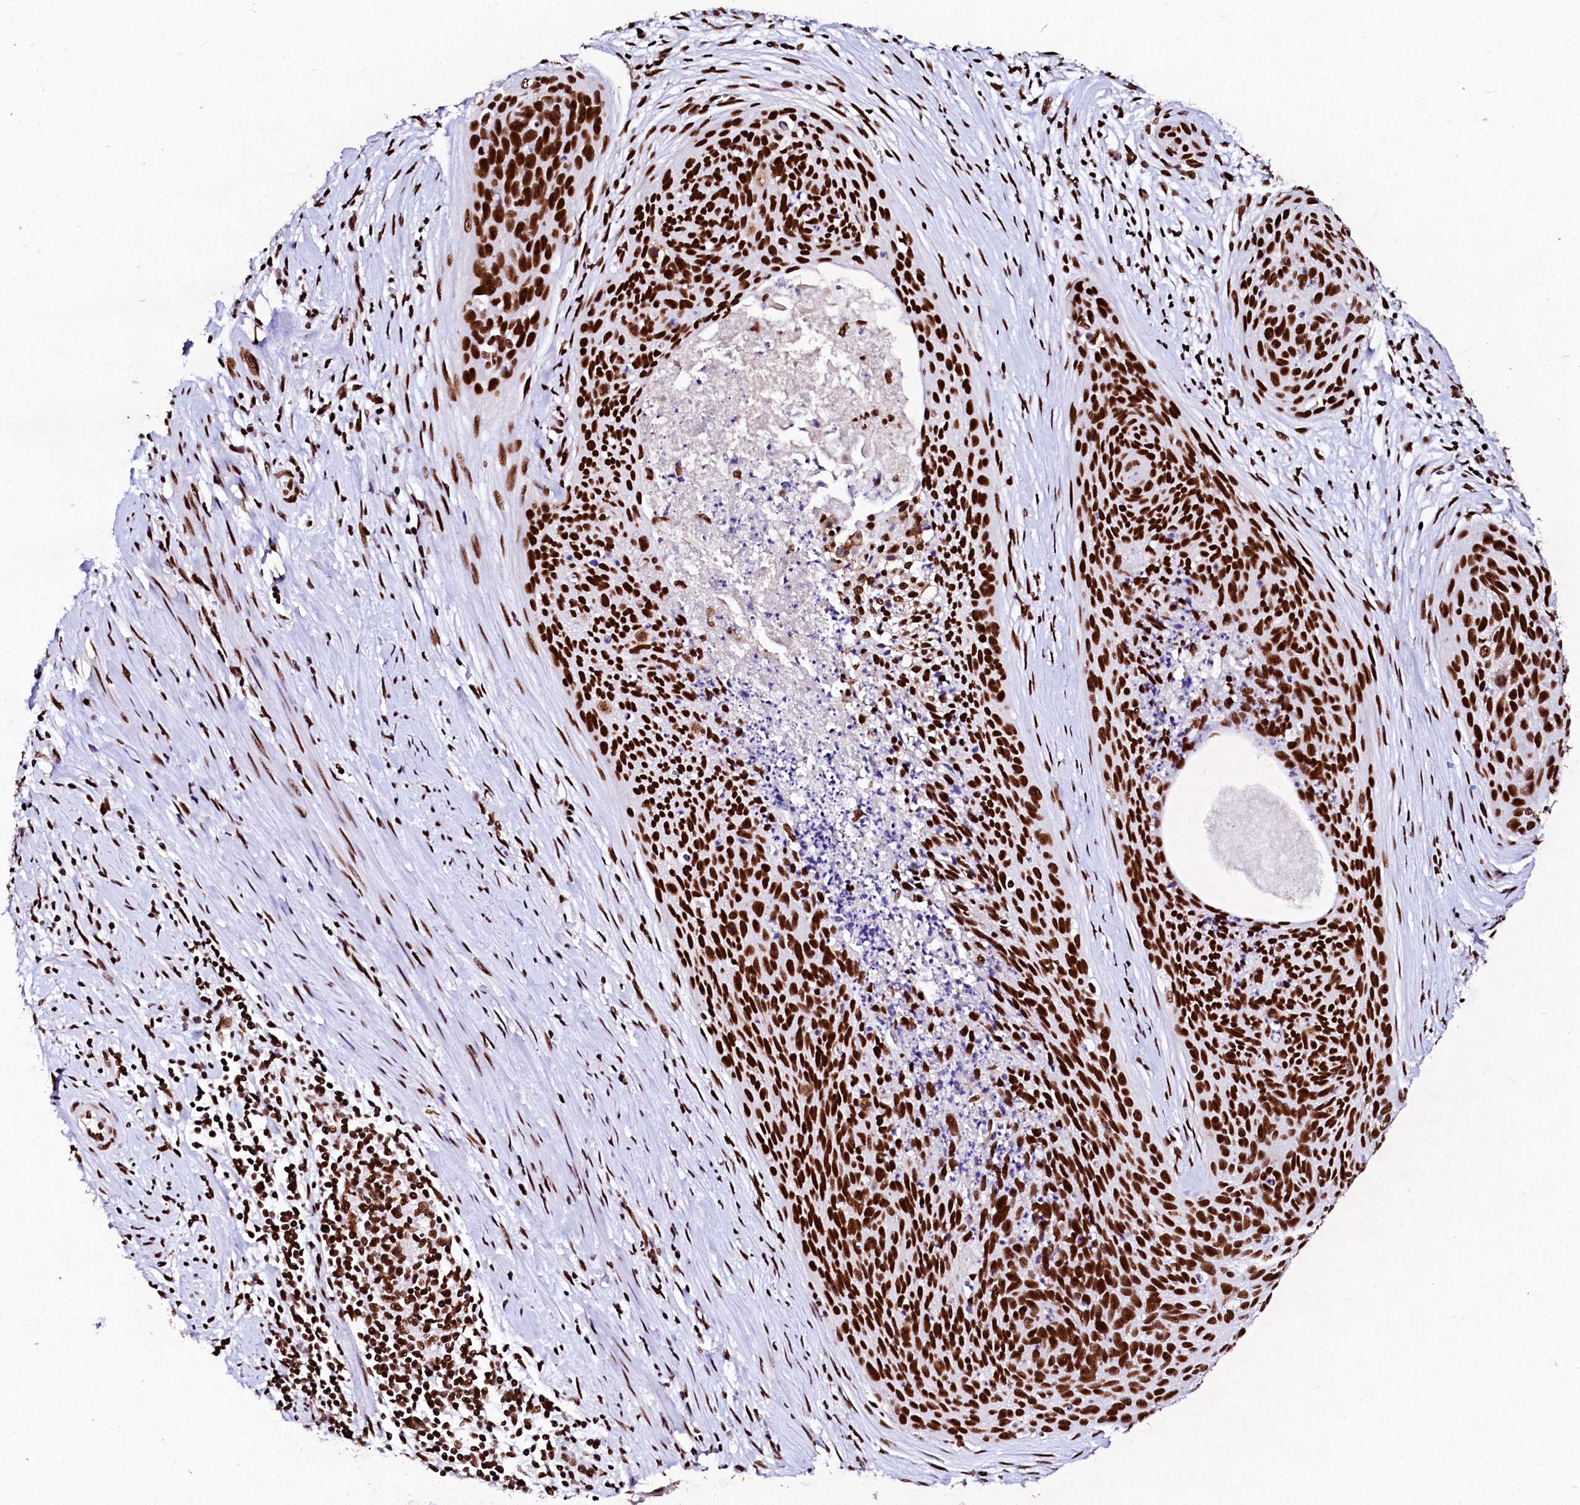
{"staining": {"intensity": "strong", "quantity": ">75%", "location": "nuclear"}, "tissue": "cervical cancer", "cell_type": "Tumor cells", "image_type": "cancer", "snomed": [{"axis": "morphology", "description": "Squamous cell carcinoma, NOS"}, {"axis": "topography", "description": "Cervix"}], "caption": "The histopathology image demonstrates immunohistochemical staining of squamous cell carcinoma (cervical). There is strong nuclear positivity is appreciated in about >75% of tumor cells. The protein is shown in brown color, while the nuclei are stained blue.", "gene": "CPSF6", "patient": {"sex": "female", "age": 55}}